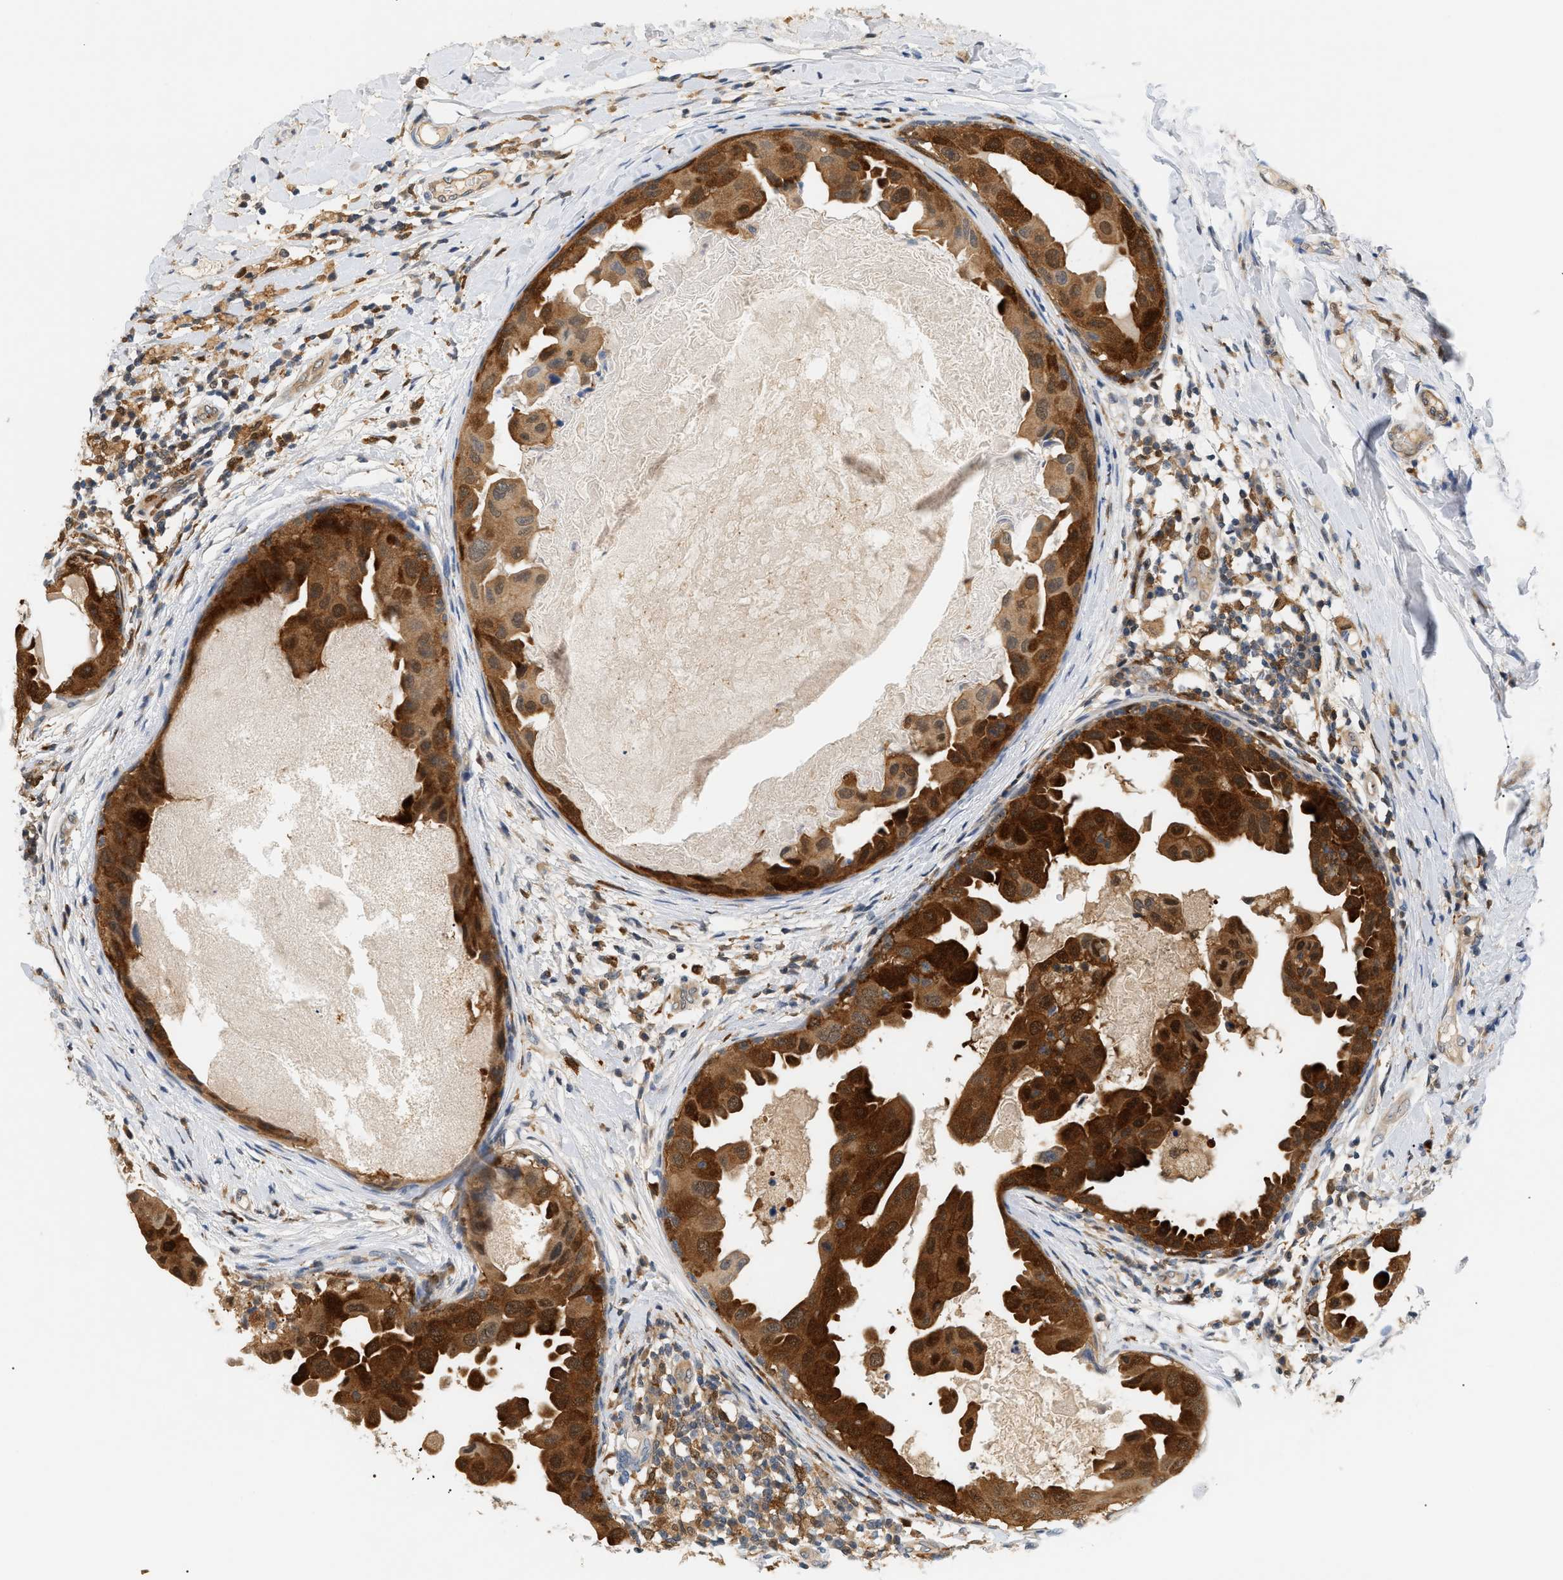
{"staining": {"intensity": "strong", "quantity": ">75%", "location": "cytoplasmic/membranous"}, "tissue": "breast cancer", "cell_type": "Tumor cells", "image_type": "cancer", "snomed": [{"axis": "morphology", "description": "Duct carcinoma"}, {"axis": "topography", "description": "Breast"}], "caption": "Breast cancer tissue shows strong cytoplasmic/membranous expression in approximately >75% of tumor cells (DAB IHC with brightfield microscopy, high magnification).", "gene": "PYCARD", "patient": {"sex": "female", "age": 27}}